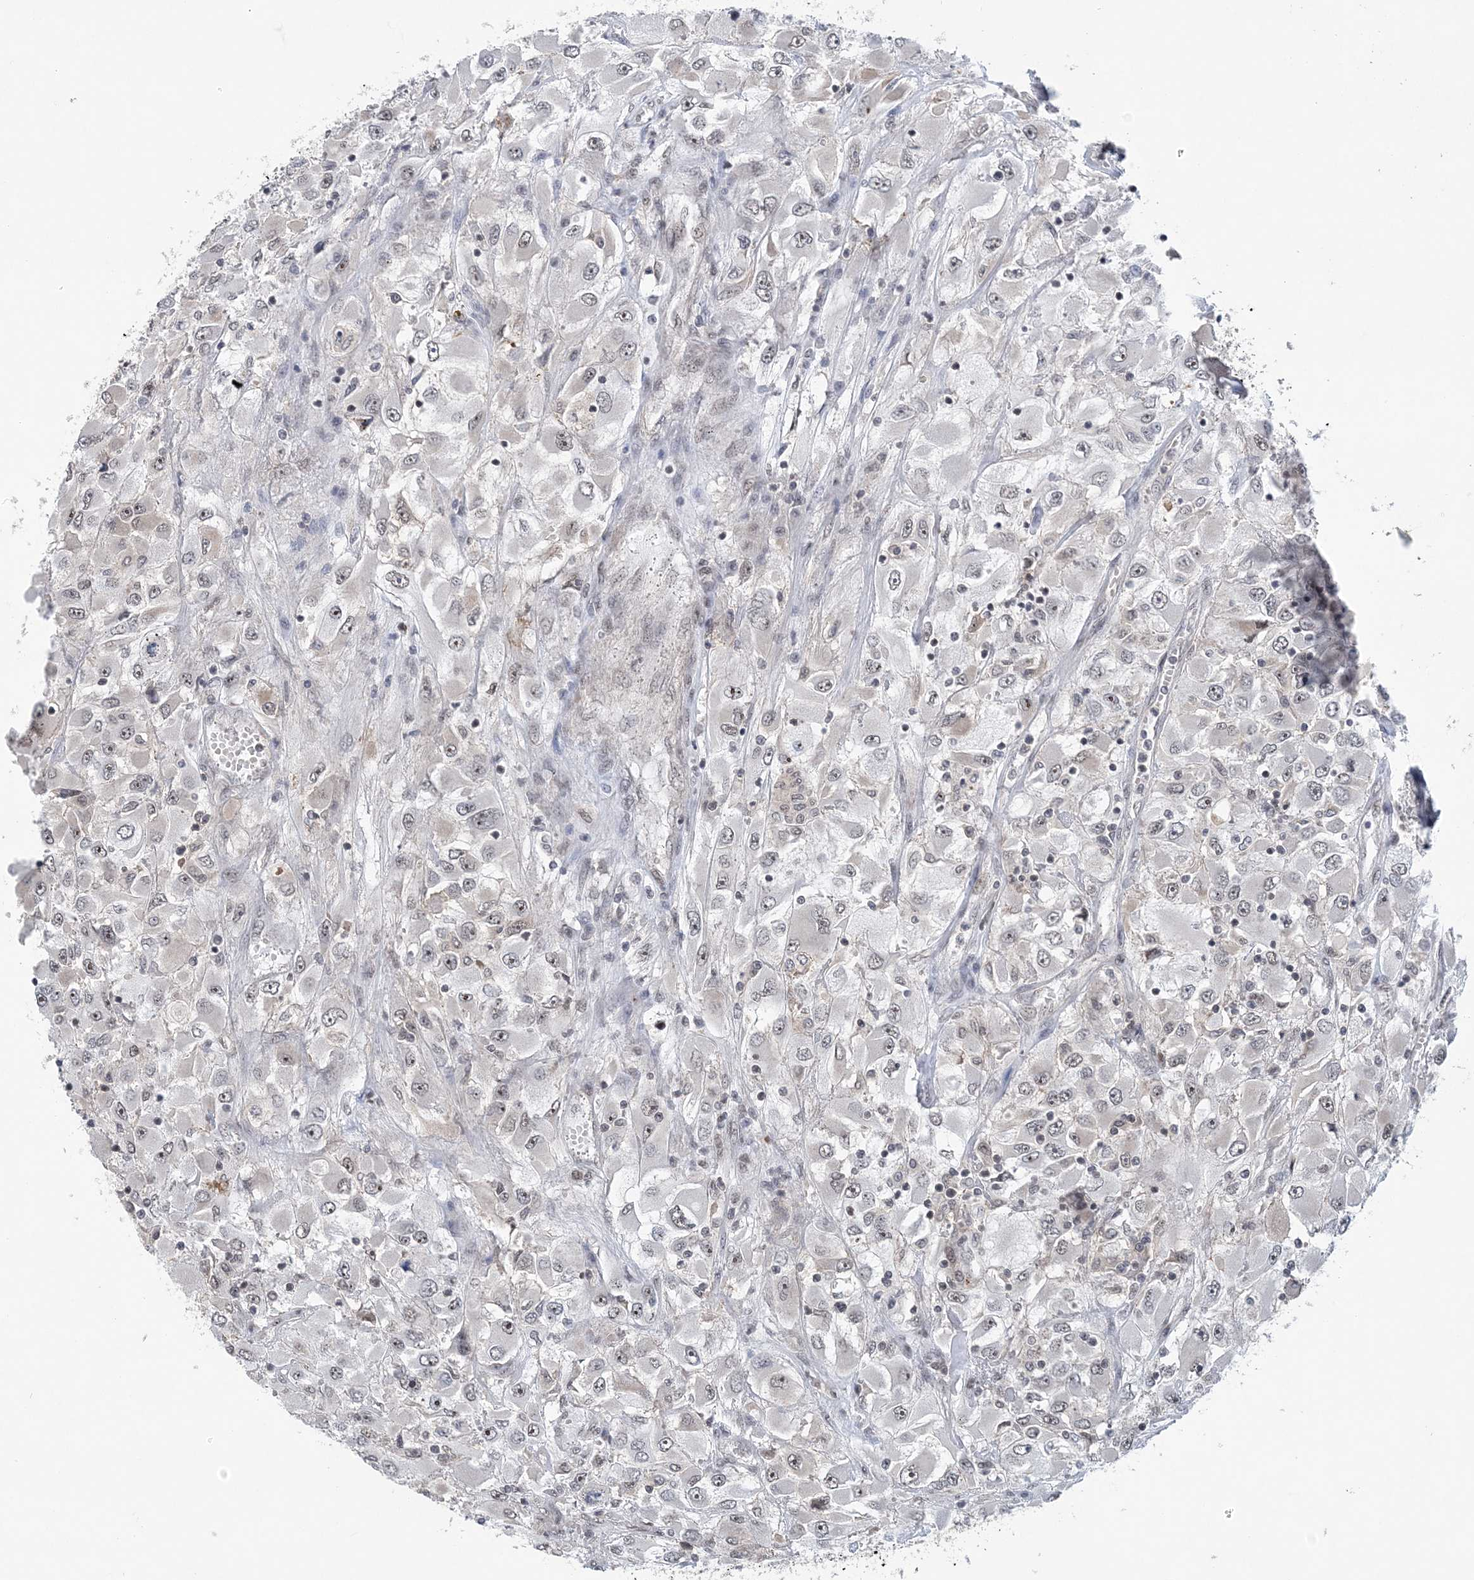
{"staining": {"intensity": "weak", "quantity": ">75%", "location": "nuclear"}, "tissue": "renal cancer", "cell_type": "Tumor cells", "image_type": "cancer", "snomed": [{"axis": "morphology", "description": "Adenocarcinoma, NOS"}, {"axis": "topography", "description": "Kidney"}], "caption": "Renal adenocarcinoma was stained to show a protein in brown. There is low levels of weak nuclear staining in about >75% of tumor cells.", "gene": "CCDC152", "patient": {"sex": "female", "age": 52}}